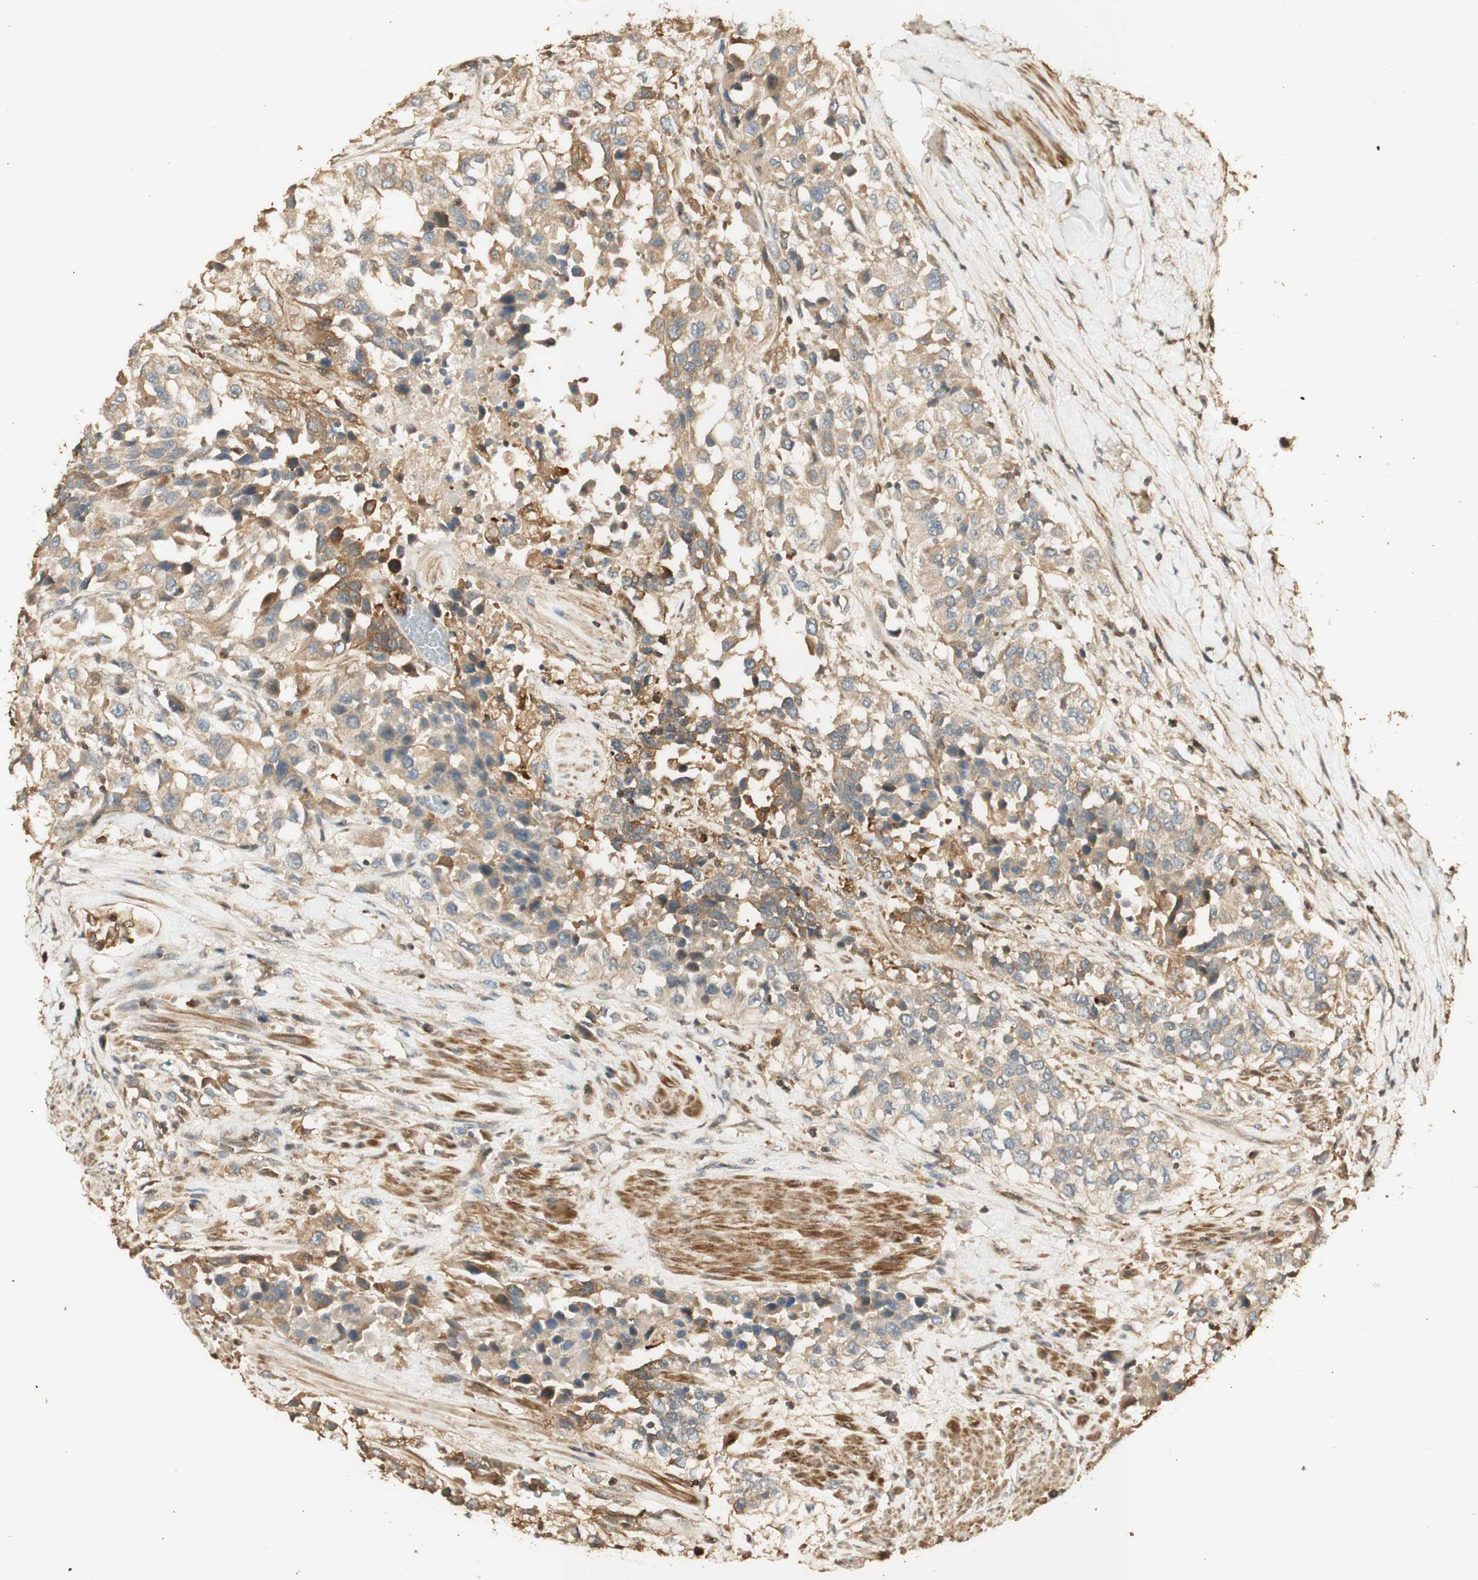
{"staining": {"intensity": "weak", "quantity": ">75%", "location": "cytoplasmic/membranous"}, "tissue": "urothelial cancer", "cell_type": "Tumor cells", "image_type": "cancer", "snomed": [{"axis": "morphology", "description": "Urothelial carcinoma, High grade"}, {"axis": "topography", "description": "Urinary bladder"}], "caption": "This is a micrograph of immunohistochemistry (IHC) staining of urothelial cancer, which shows weak staining in the cytoplasmic/membranous of tumor cells.", "gene": "AGER", "patient": {"sex": "female", "age": 80}}